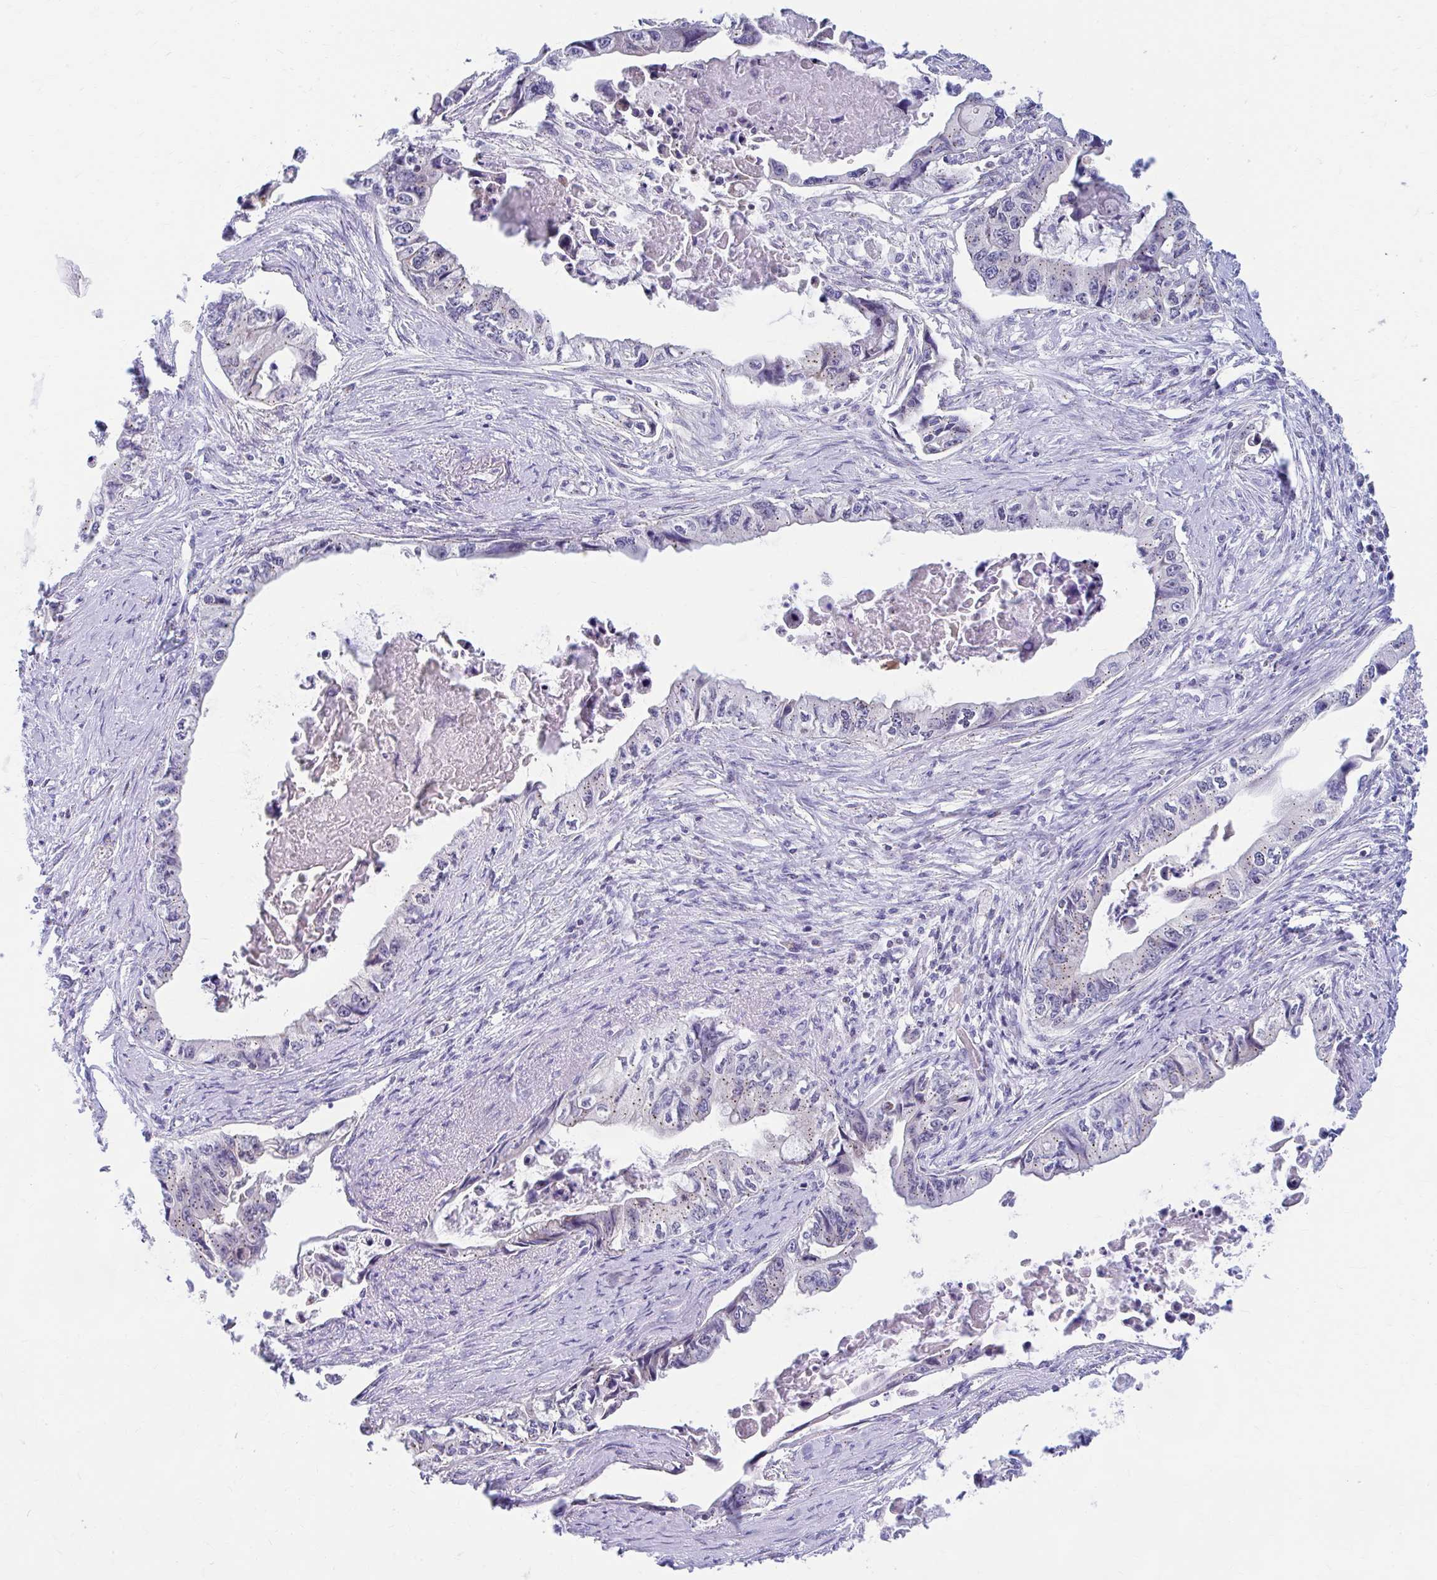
{"staining": {"intensity": "weak", "quantity": "25%-75%", "location": "cytoplasmic/membranous"}, "tissue": "pancreatic cancer", "cell_type": "Tumor cells", "image_type": "cancer", "snomed": [{"axis": "morphology", "description": "Adenocarcinoma, NOS"}, {"axis": "topography", "description": "Pancreas"}], "caption": "Protein staining of pancreatic cancer (adenocarcinoma) tissue shows weak cytoplasmic/membranous positivity in approximately 25%-75% of tumor cells.", "gene": "RADIL", "patient": {"sex": "male", "age": 66}}